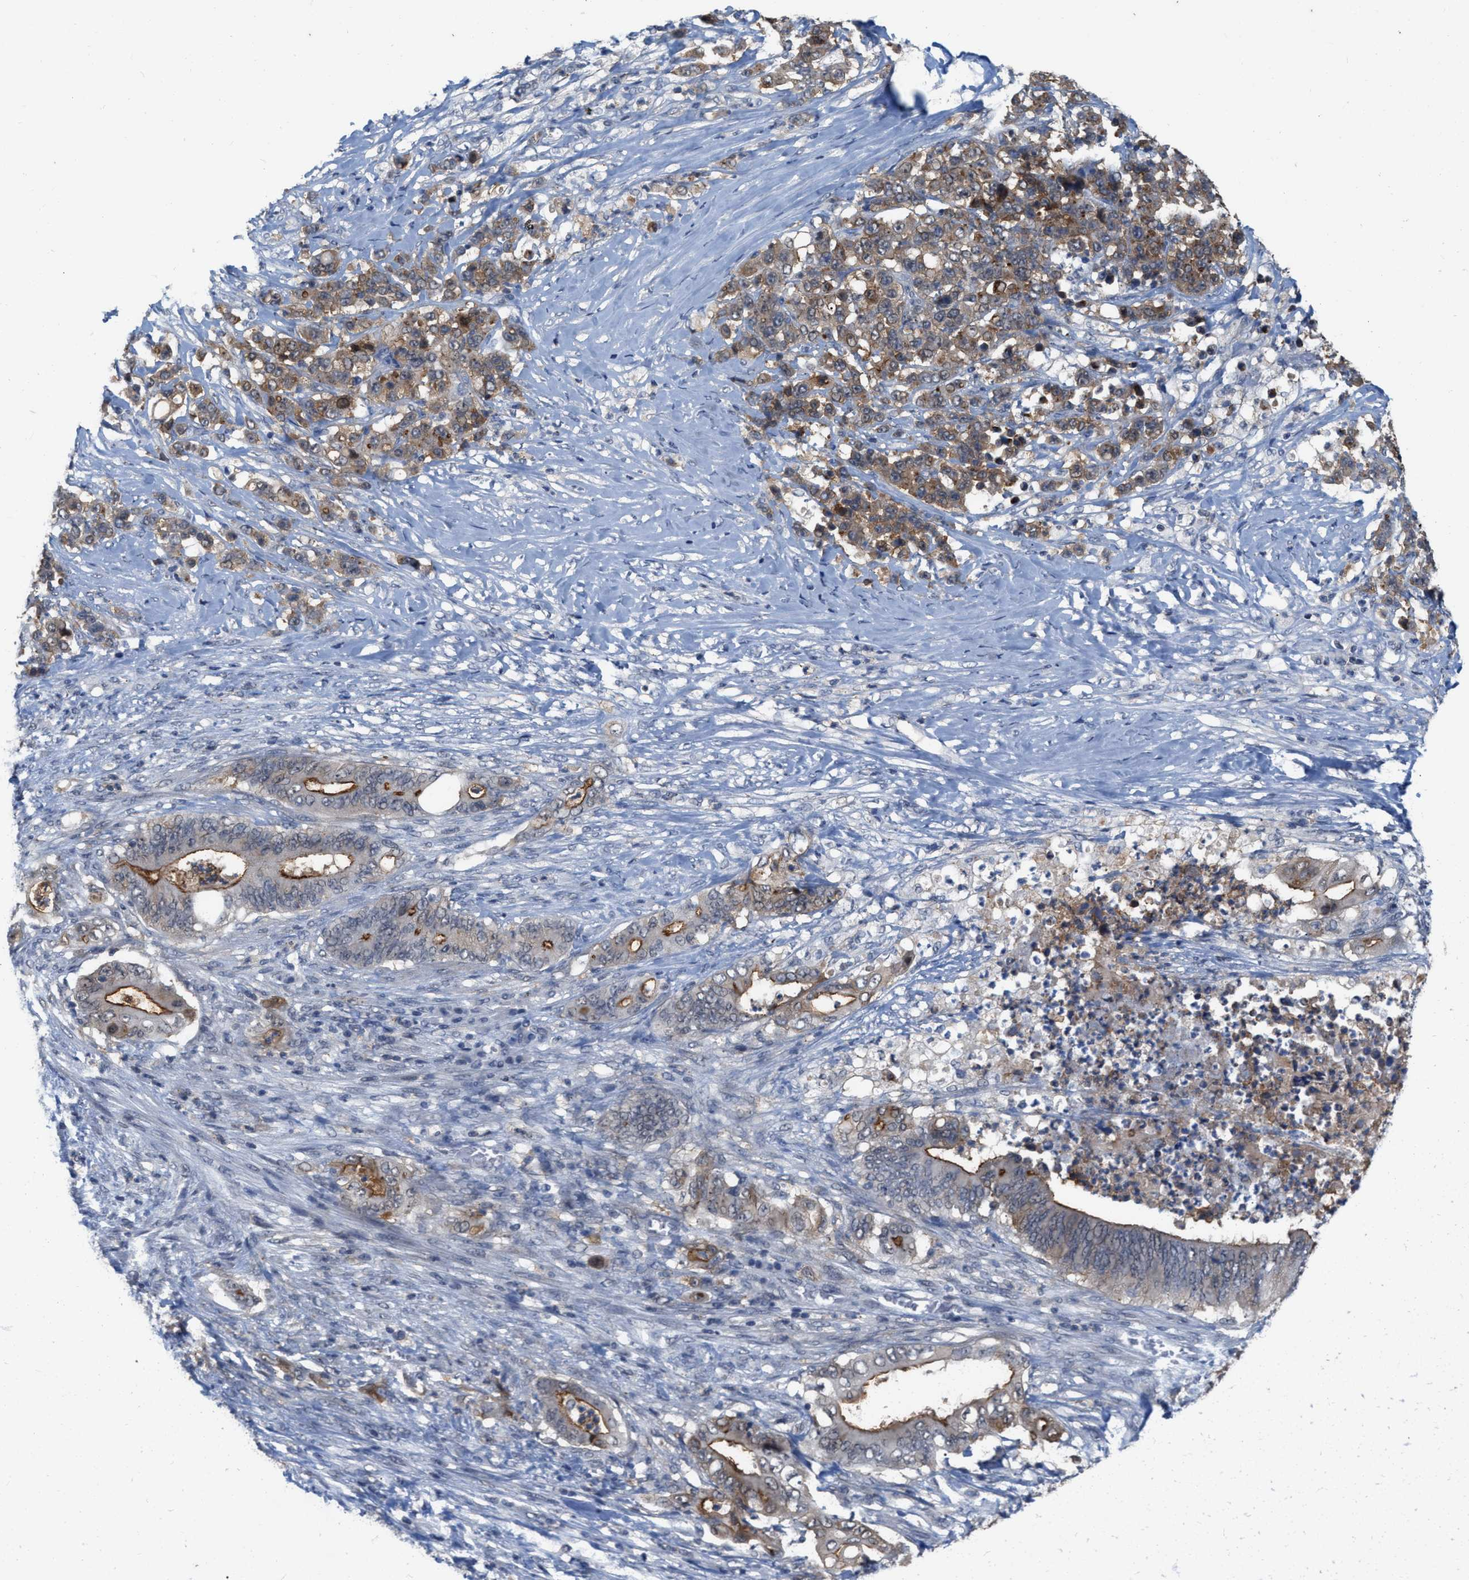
{"staining": {"intensity": "moderate", "quantity": ">75%", "location": "cytoplasmic/membranous"}, "tissue": "stomach cancer", "cell_type": "Tumor cells", "image_type": "cancer", "snomed": [{"axis": "morphology", "description": "Adenocarcinoma, NOS"}, {"axis": "topography", "description": "Stomach"}], "caption": "Protein expression analysis of human stomach cancer reveals moderate cytoplasmic/membranous positivity in approximately >75% of tumor cells. (Stains: DAB (3,3'-diaminobenzidine) in brown, nuclei in blue, Microscopy: brightfield microscopy at high magnification).", "gene": "BAIAP2L1", "patient": {"sex": "female", "age": 73}}